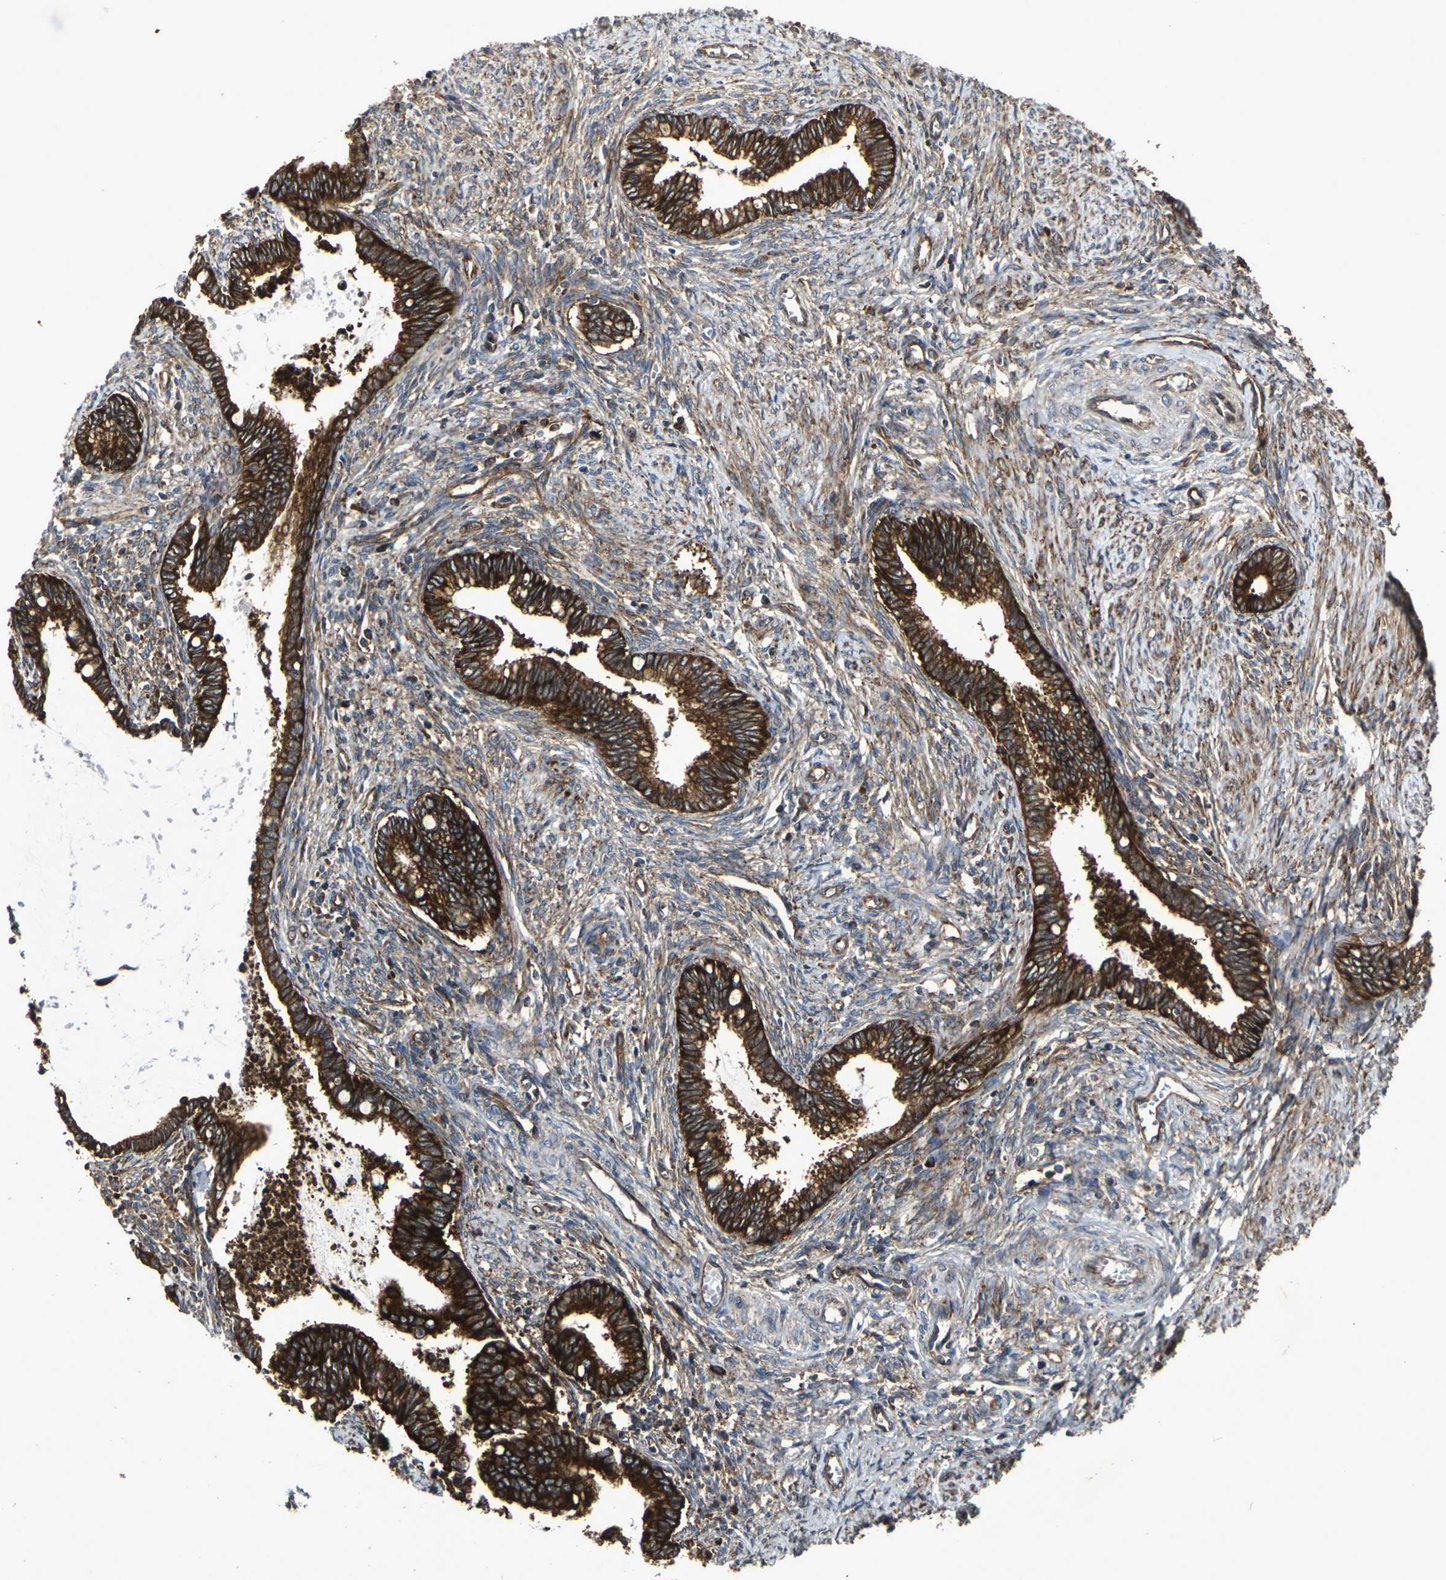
{"staining": {"intensity": "strong", "quantity": ">75%", "location": "cytoplasmic/membranous"}, "tissue": "cervical cancer", "cell_type": "Tumor cells", "image_type": "cancer", "snomed": [{"axis": "morphology", "description": "Adenocarcinoma, NOS"}, {"axis": "topography", "description": "Cervix"}], "caption": "DAB (3,3'-diaminobenzidine) immunohistochemical staining of human cervical cancer (adenocarcinoma) displays strong cytoplasmic/membranous protein positivity in approximately >75% of tumor cells. Nuclei are stained in blue.", "gene": "MARCHF2", "patient": {"sex": "female", "age": 44}}